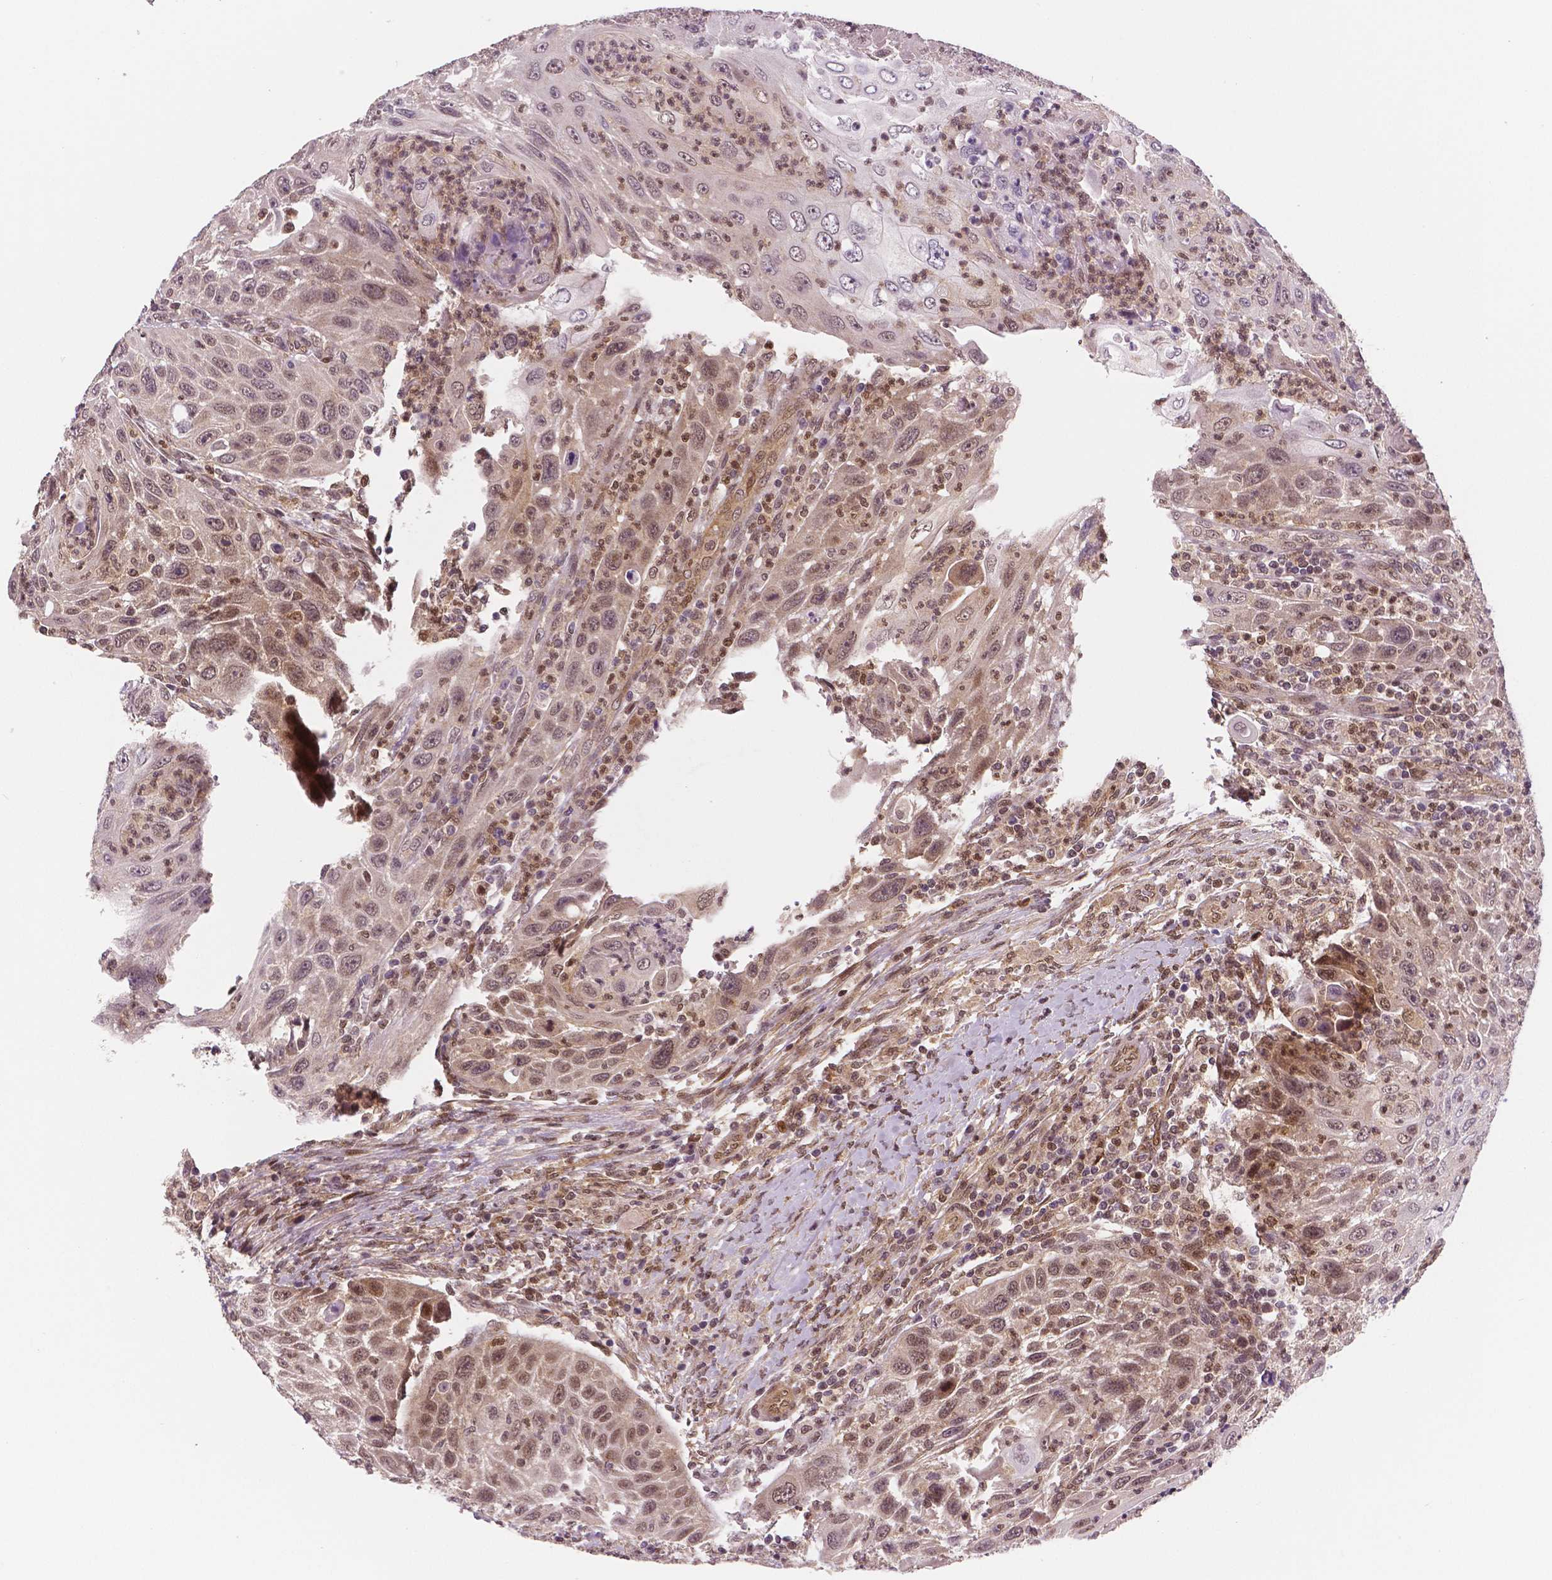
{"staining": {"intensity": "moderate", "quantity": ">75%", "location": "cytoplasmic/membranous,nuclear"}, "tissue": "head and neck cancer", "cell_type": "Tumor cells", "image_type": "cancer", "snomed": [{"axis": "morphology", "description": "Squamous cell carcinoma, NOS"}, {"axis": "topography", "description": "Head-Neck"}], "caption": "A brown stain shows moderate cytoplasmic/membranous and nuclear staining of a protein in human squamous cell carcinoma (head and neck) tumor cells. The staining was performed using DAB, with brown indicating positive protein expression. Nuclei are stained blue with hematoxylin.", "gene": "STAT3", "patient": {"sex": "male", "age": 69}}